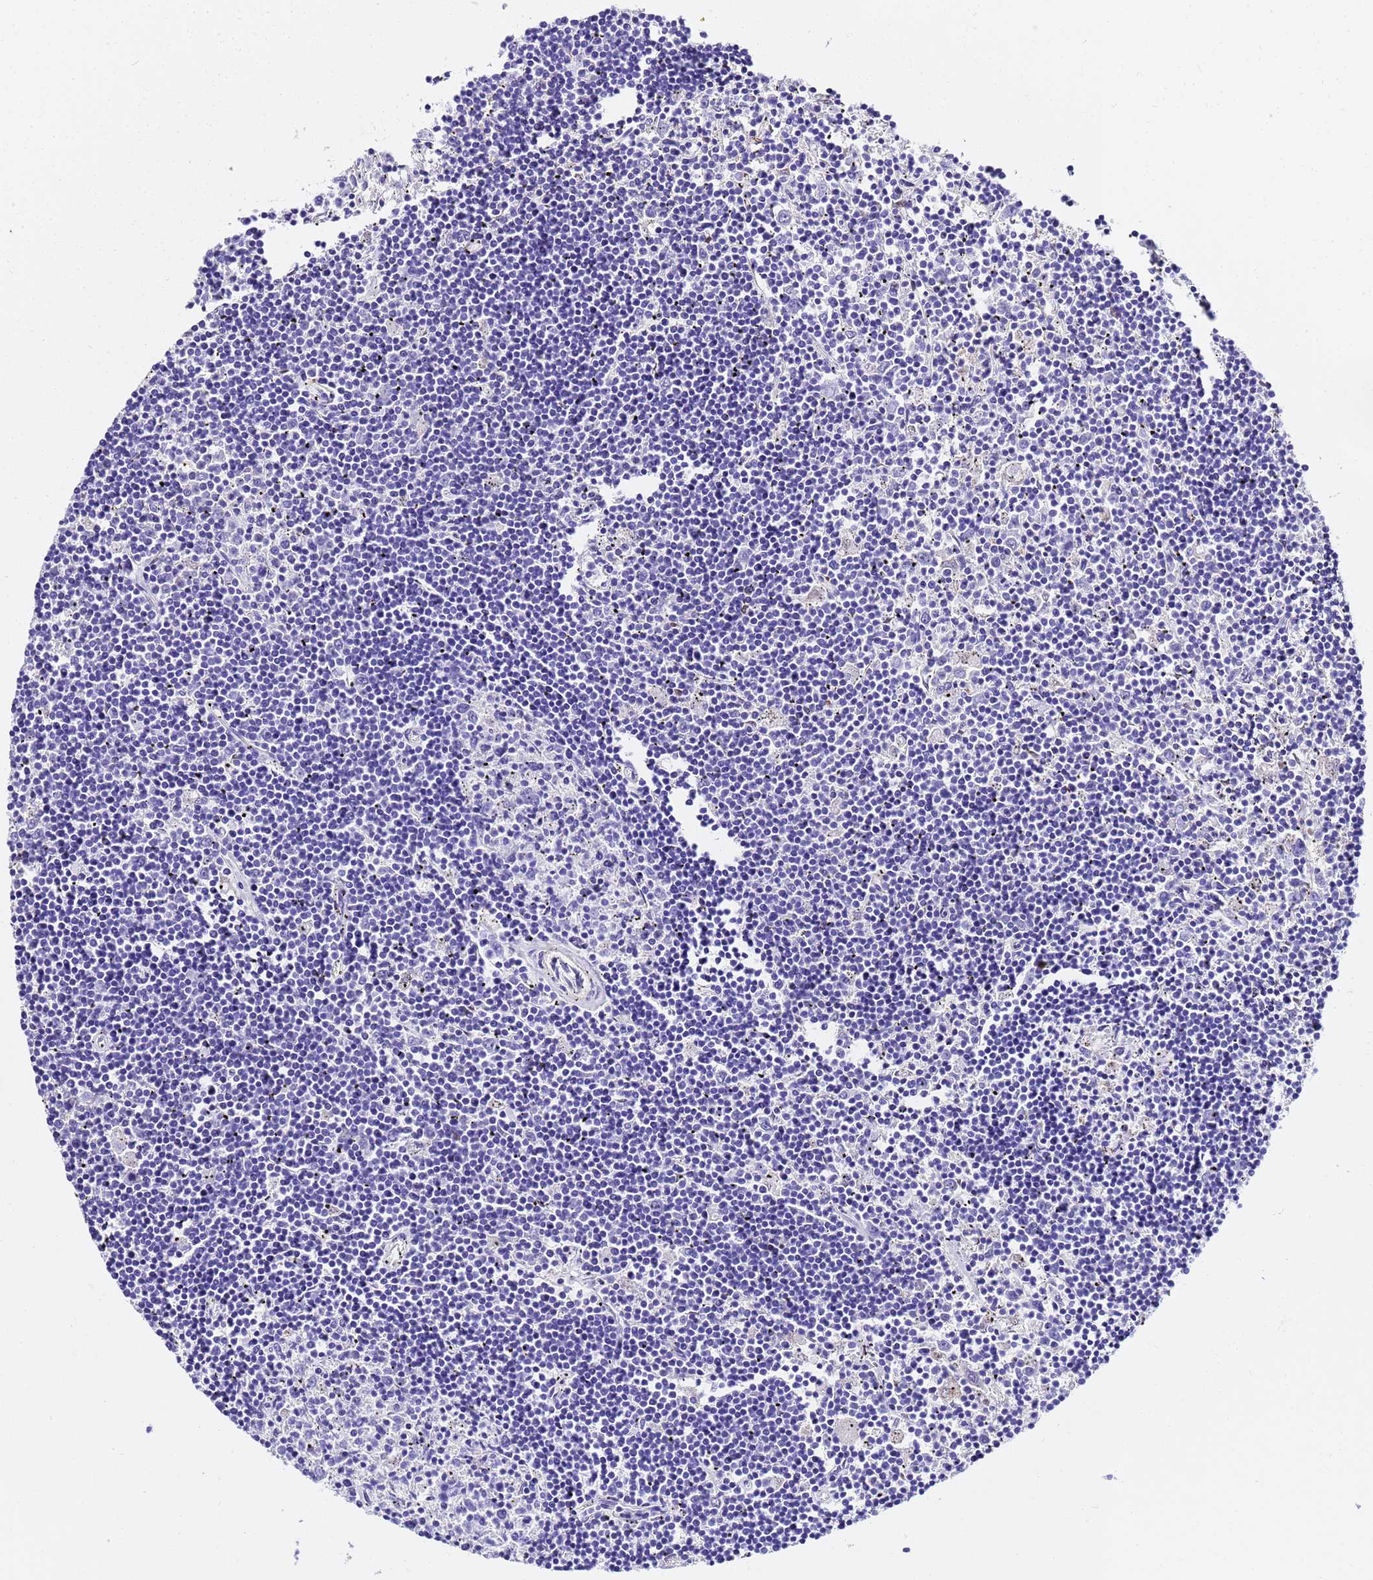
{"staining": {"intensity": "negative", "quantity": "none", "location": "none"}, "tissue": "lymphoma", "cell_type": "Tumor cells", "image_type": "cancer", "snomed": [{"axis": "morphology", "description": "Malignant lymphoma, non-Hodgkin's type, Low grade"}, {"axis": "topography", "description": "Spleen"}], "caption": "This is a histopathology image of immunohistochemistry staining of malignant lymphoma, non-Hodgkin's type (low-grade), which shows no staining in tumor cells.", "gene": "HSPB6", "patient": {"sex": "male", "age": 76}}